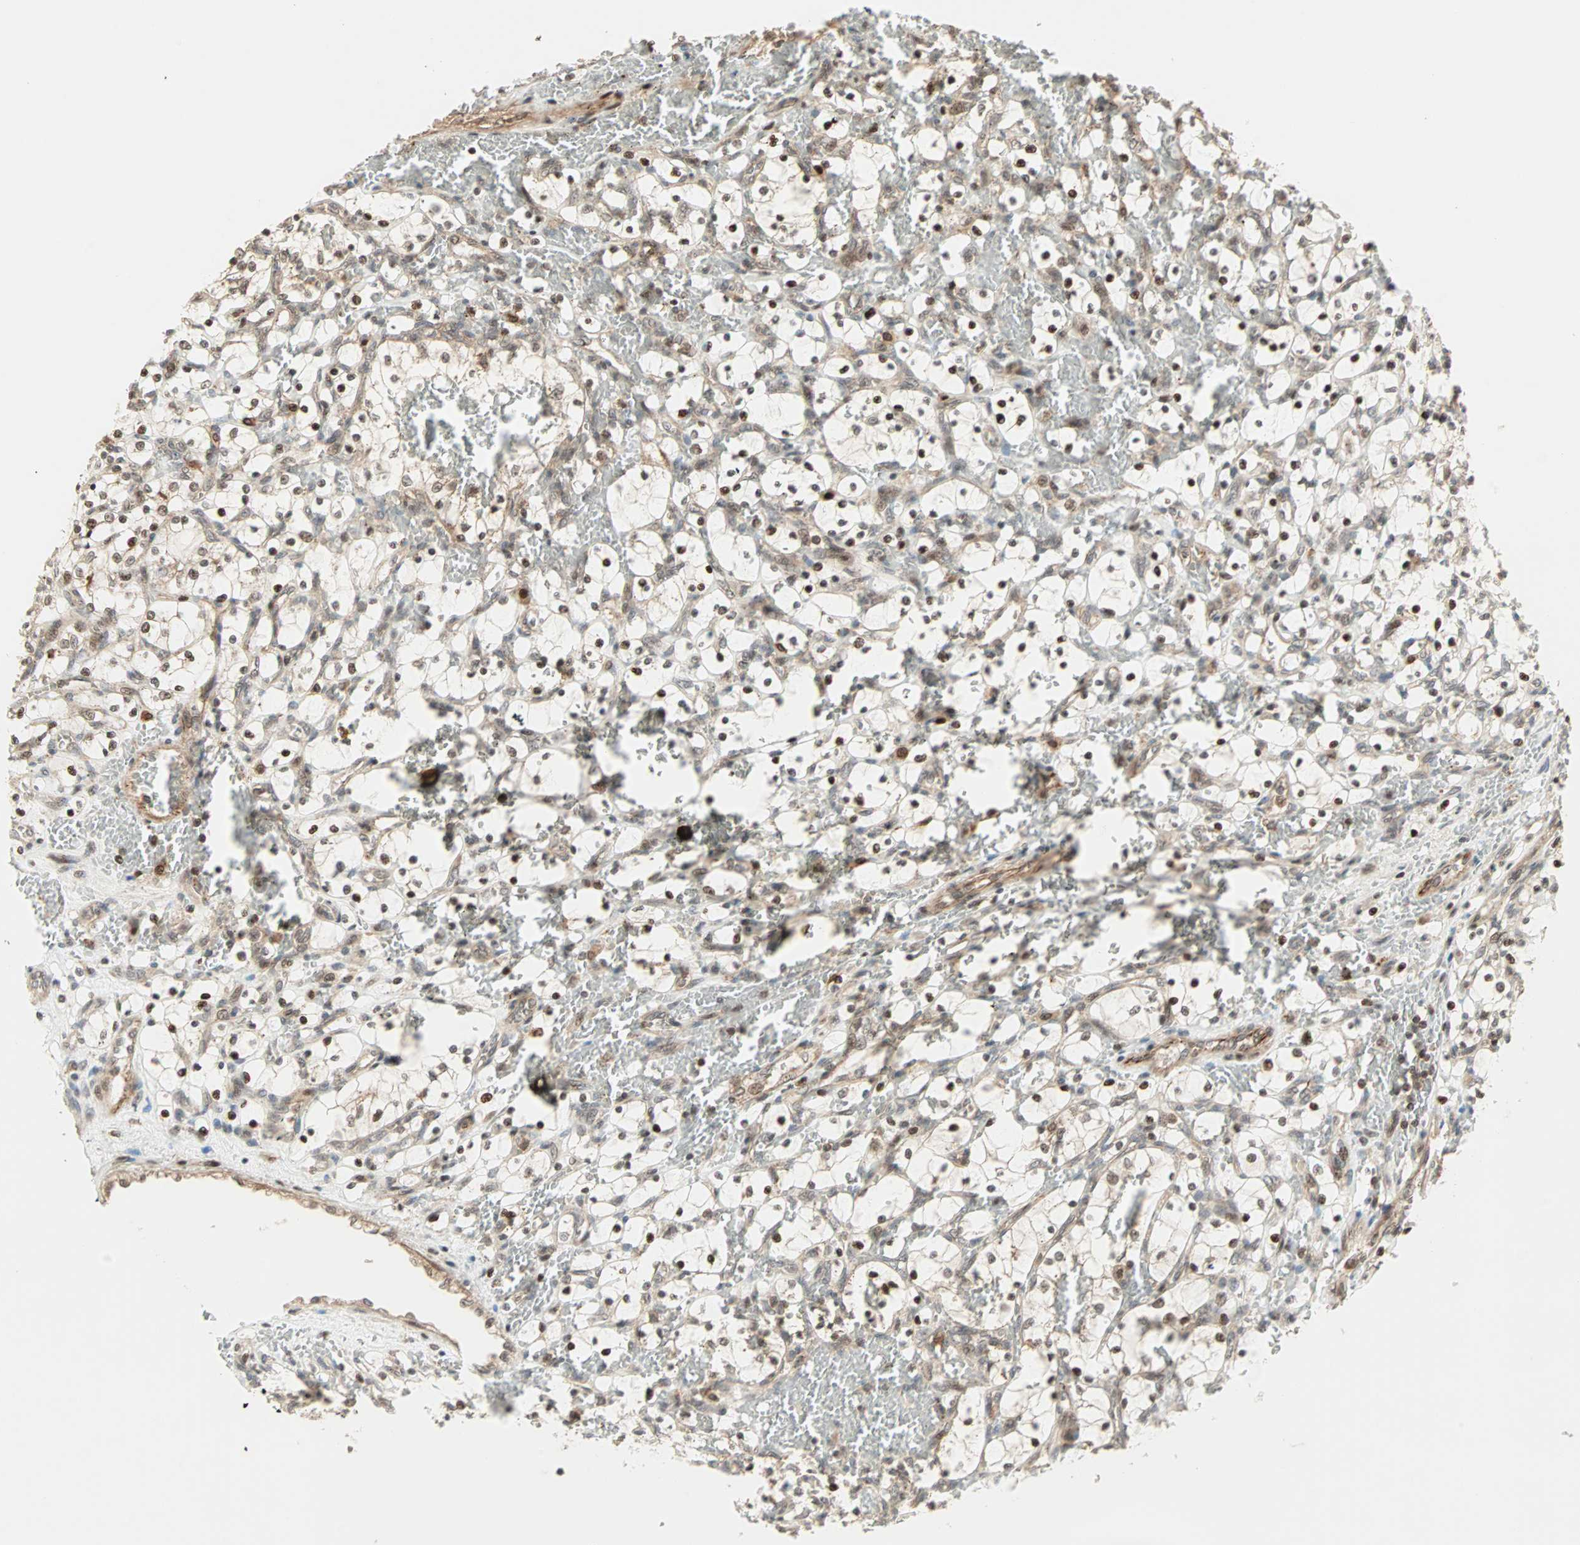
{"staining": {"intensity": "weak", "quantity": ">75%", "location": "cytoplasmic/membranous,nuclear"}, "tissue": "renal cancer", "cell_type": "Tumor cells", "image_type": "cancer", "snomed": [{"axis": "morphology", "description": "Adenocarcinoma, NOS"}, {"axis": "topography", "description": "Kidney"}], "caption": "Immunohistochemistry (IHC) photomicrograph of neoplastic tissue: adenocarcinoma (renal) stained using immunohistochemistry (IHC) displays low levels of weak protein expression localized specifically in the cytoplasmic/membranous and nuclear of tumor cells, appearing as a cytoplasmic/membranous and nuclear brown color.", "gene": "ZBED9", "patient": {"sex": "female", "age": 69}}